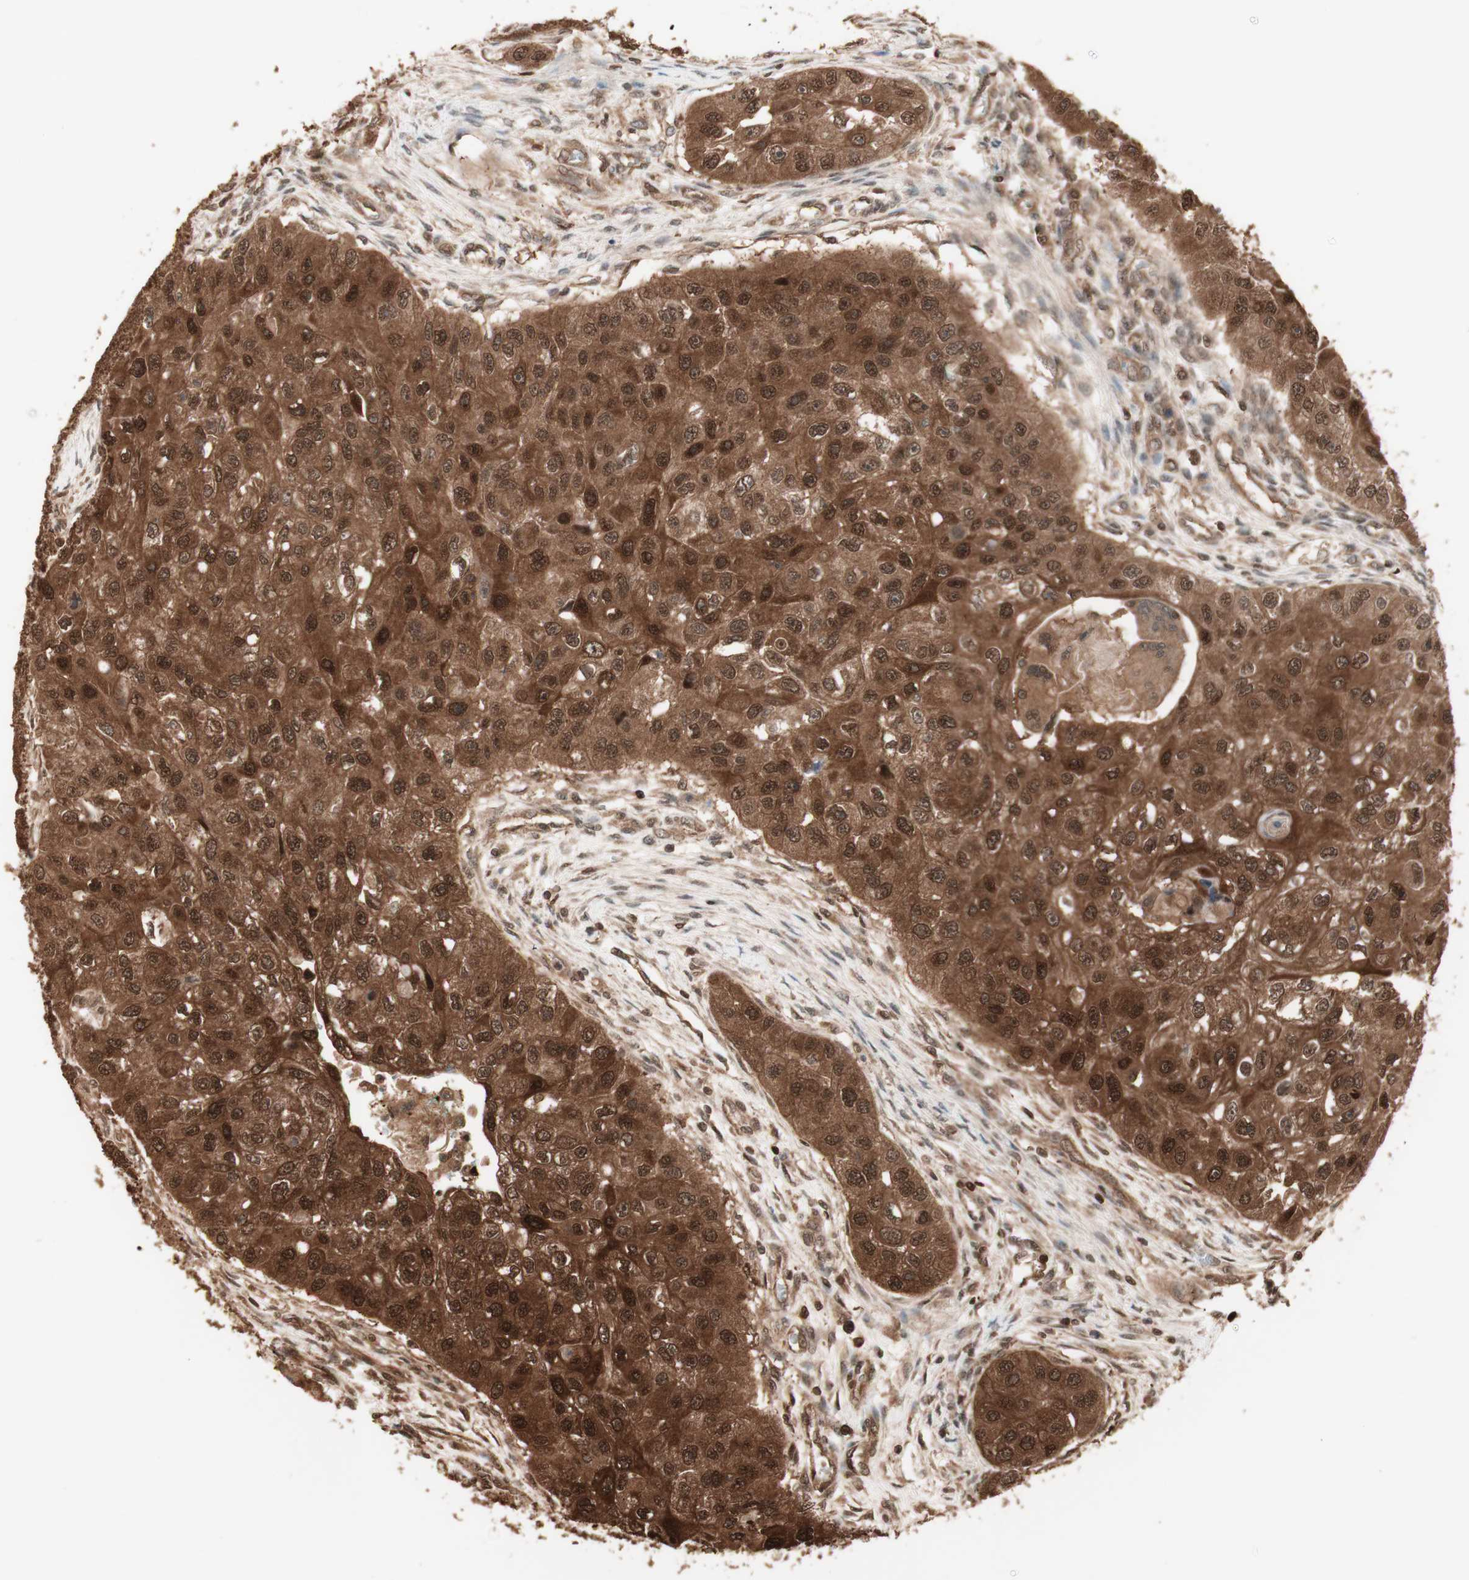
{"staining": {"intensity": "strong", "quantity": ">75%", "location": "cytoplasmic/membranous,nuclear"}, "tissue": "head and neck cancer", "cell_type": "Tumor cells", "image_type": "cancer", "snomed": [{"axis": "morphology", "description": "Normal tissue, NOS"}, {"axis": "morphology", "description": "Squamous cell carcinoma, NOS"}, {"axis": "topography", "description": "Skeletal muscle"}, {"axis": "topography", "description": "Head-Neck"}], "caption": "Immunohistochemistry (IHC) micrograph of neoplastic tissue: human head and neck cancer stained using immunohistochemistry (IHC) reveals high levels of strong protein expression localized specifically in the cytoplasmic/membranous and nuclear of tumor cells, appearing as a cytoplasmic/membranous and nuclear brown color.", "gene": "YWHAB", "patient": {"sex": "male", "age": 51}}